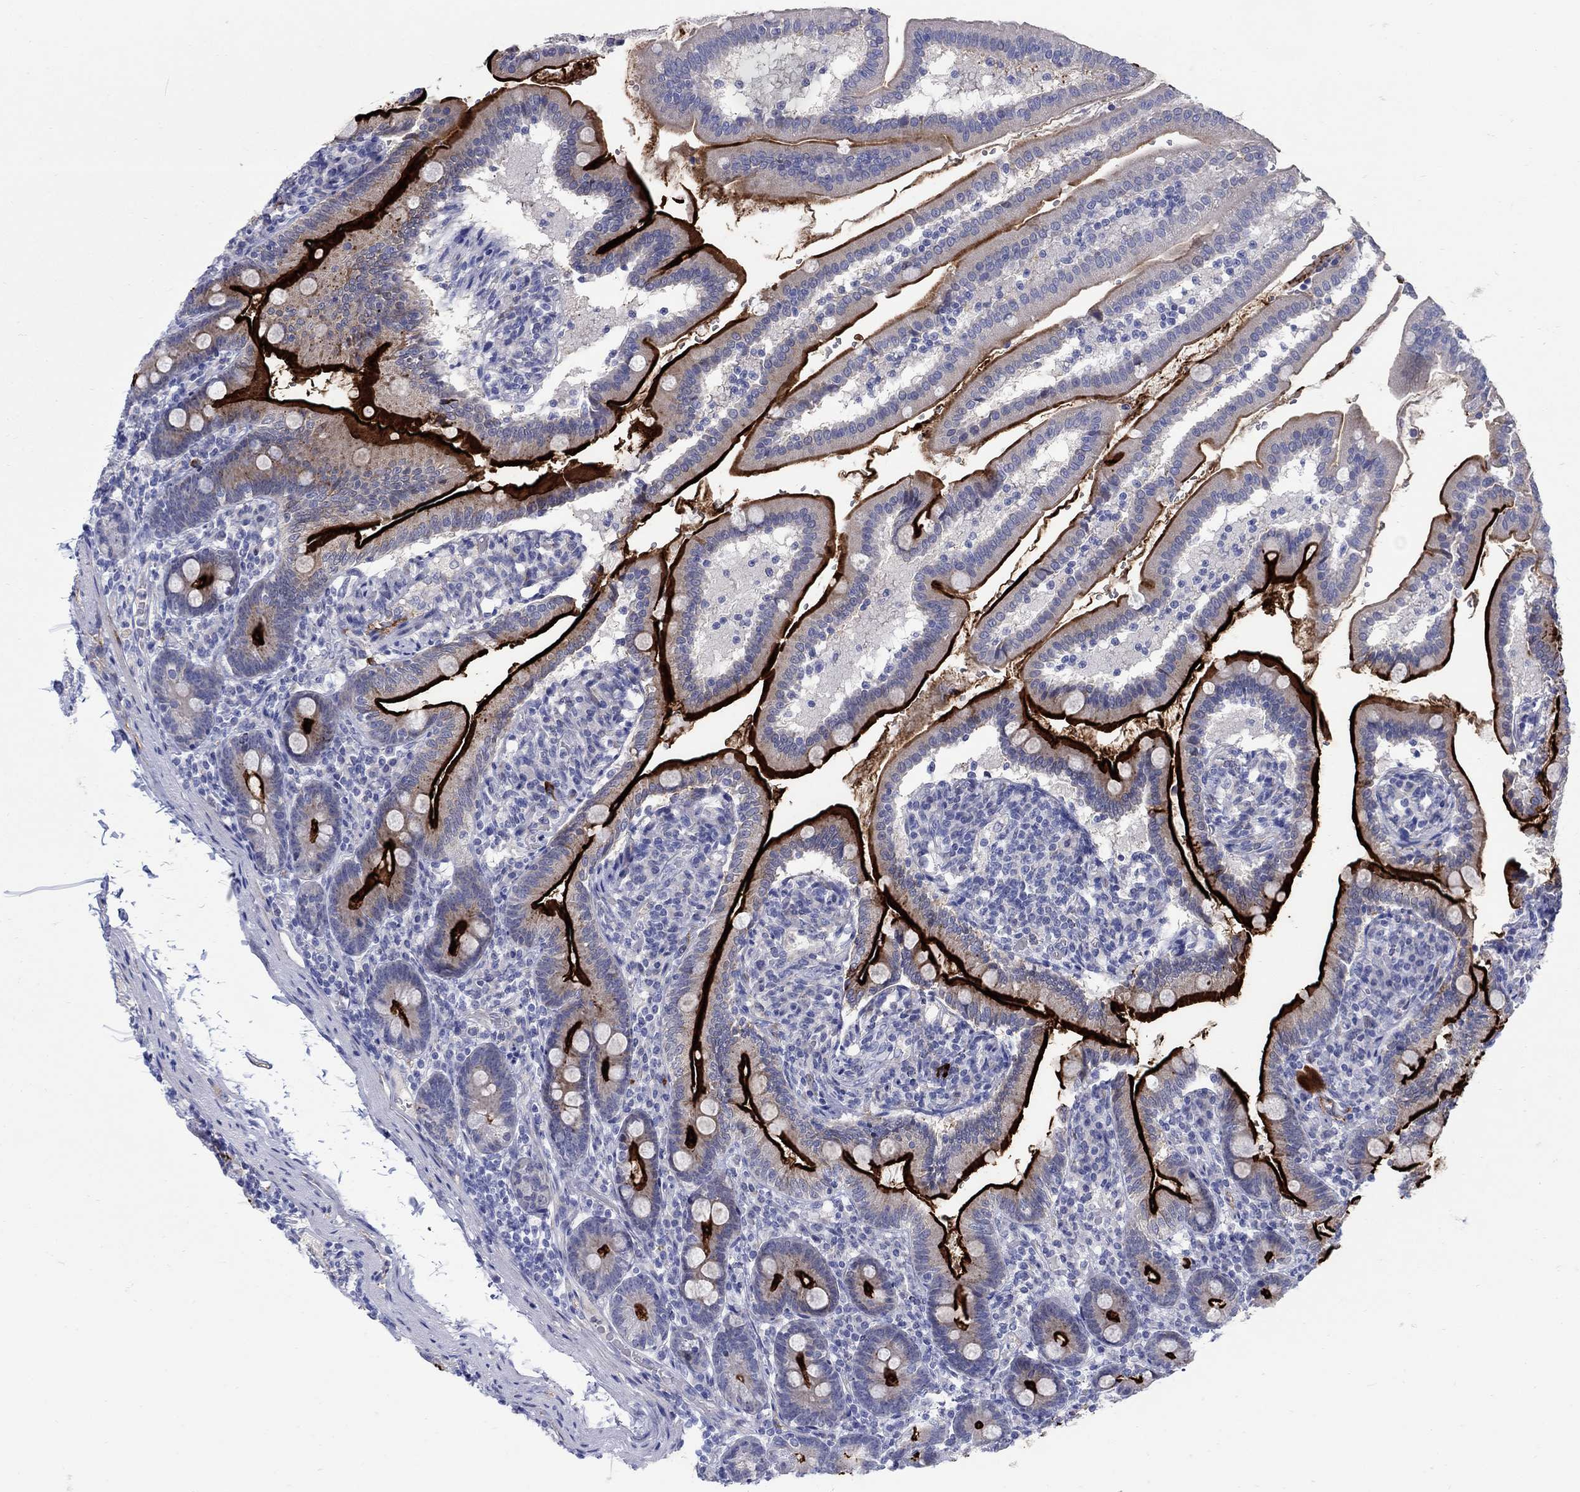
{"staining": {"intensity": "strong", "quantity": ">75%", "location": "cytoplasmic/membranous"}, "tissue": "duodenum", "cell_type": "Glandular cells", "image_type": "normal", "snomed": [{"axis": "morphology", "description": "Normal tissue, NOS"}, {"axis": "topography", "description": "Duodenum"}], "caption": "A brown stain highlights strong cytoplasmic/membranous expression of a protein in glandular cells of normal duodenum. Ihc stains the protein of interest in brown and the nuclei are stained blue.", "gene": "REEP2", "patient": {"sex": "female", "age": 67}}